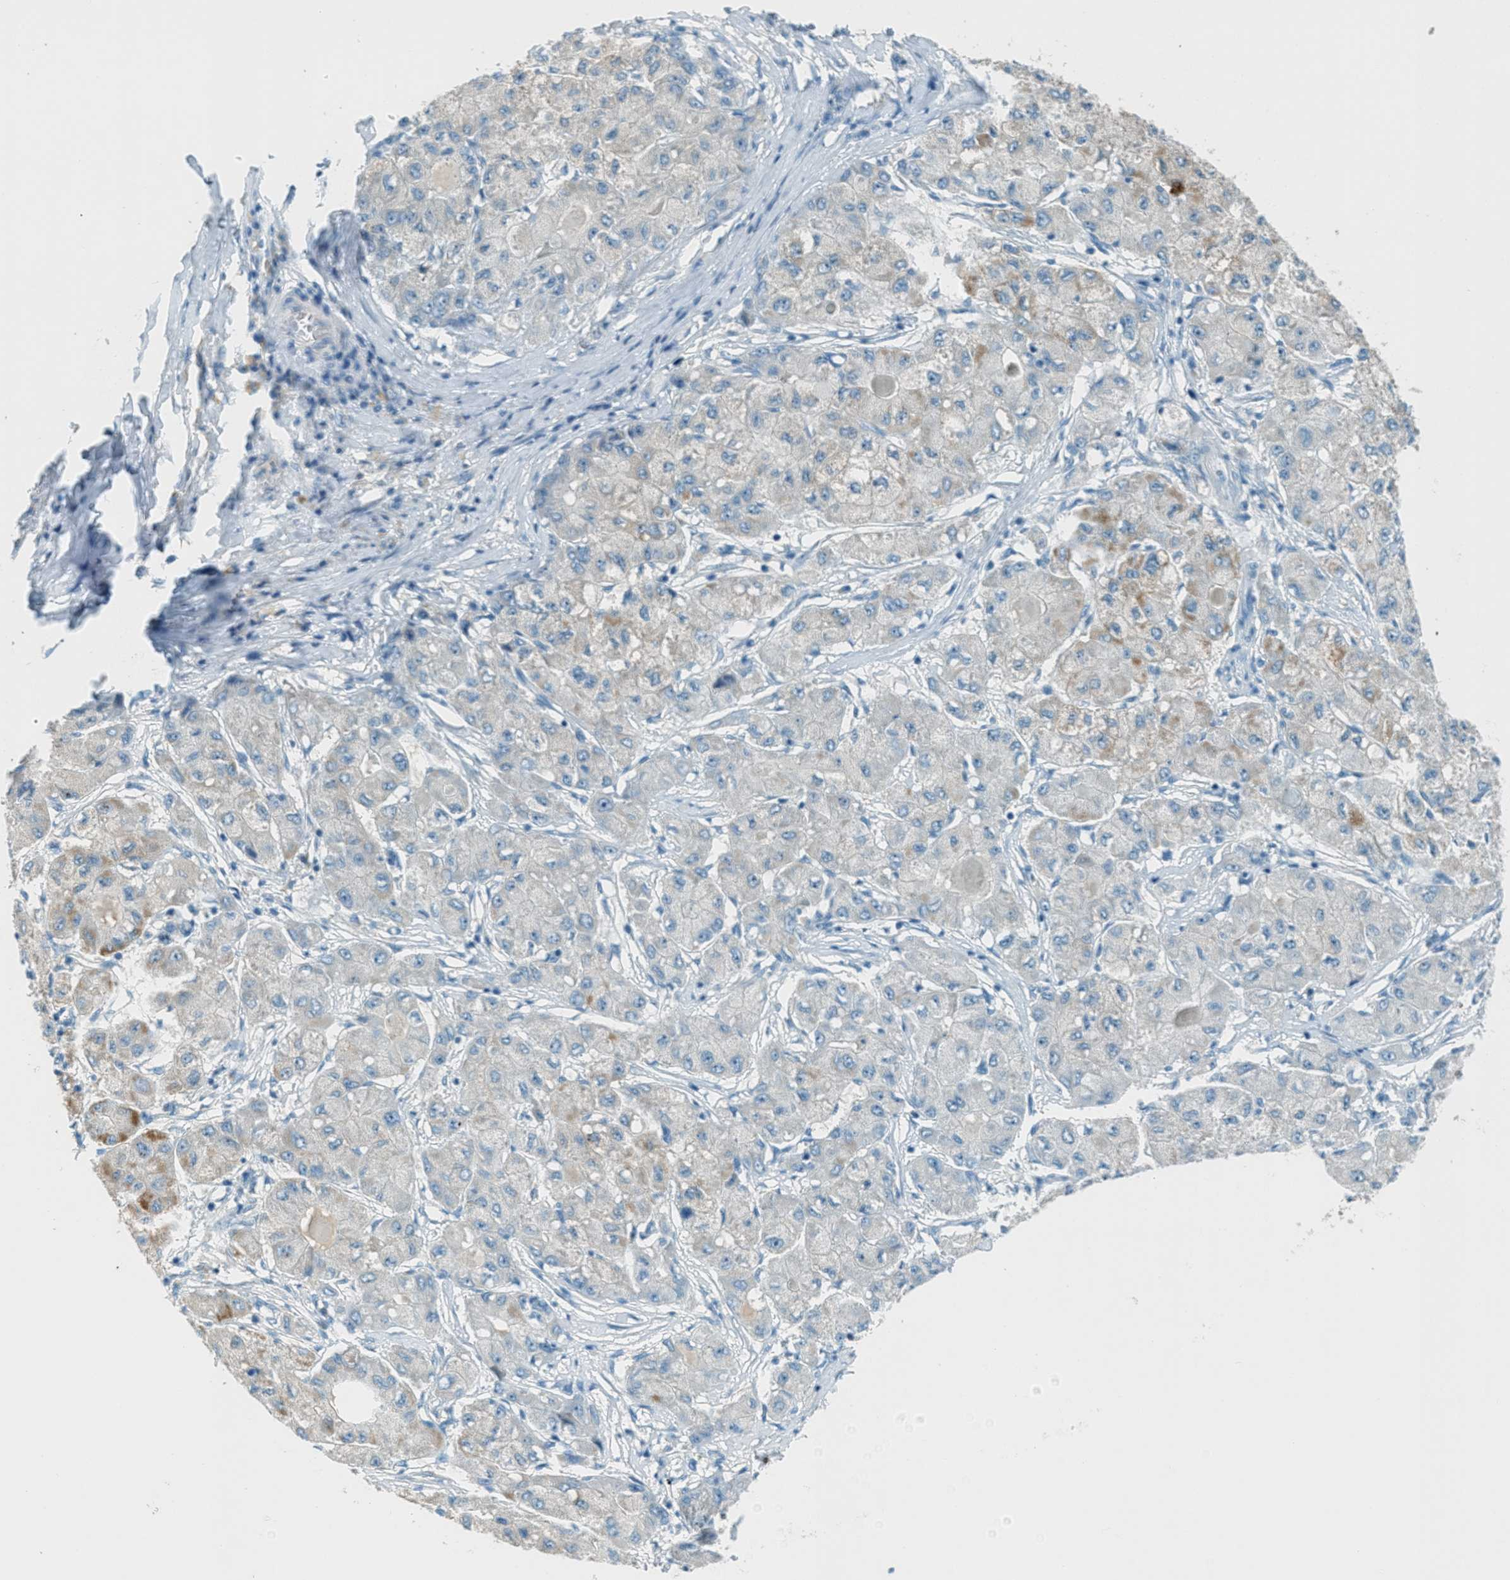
{"staining": {"intensity": "weak", "quantity": "<25%", "location": "cytoplasmic/membranous"}, "tissue": "liver cancer", "cell_type": "Tumor cells", "image_type": "cancer", "snomed": [{"axis": "morphology", "description": "Carcinoma, Hepatocellular, NOS"}, {"axis": "topography", "description": "Liver"}], "caption": "Micrograph shows no significant protein staining in tumor cells of liver hepatocellular carcinoma.", "gene": "MSLN", "patient": {"sex": "male", "age": 80}}